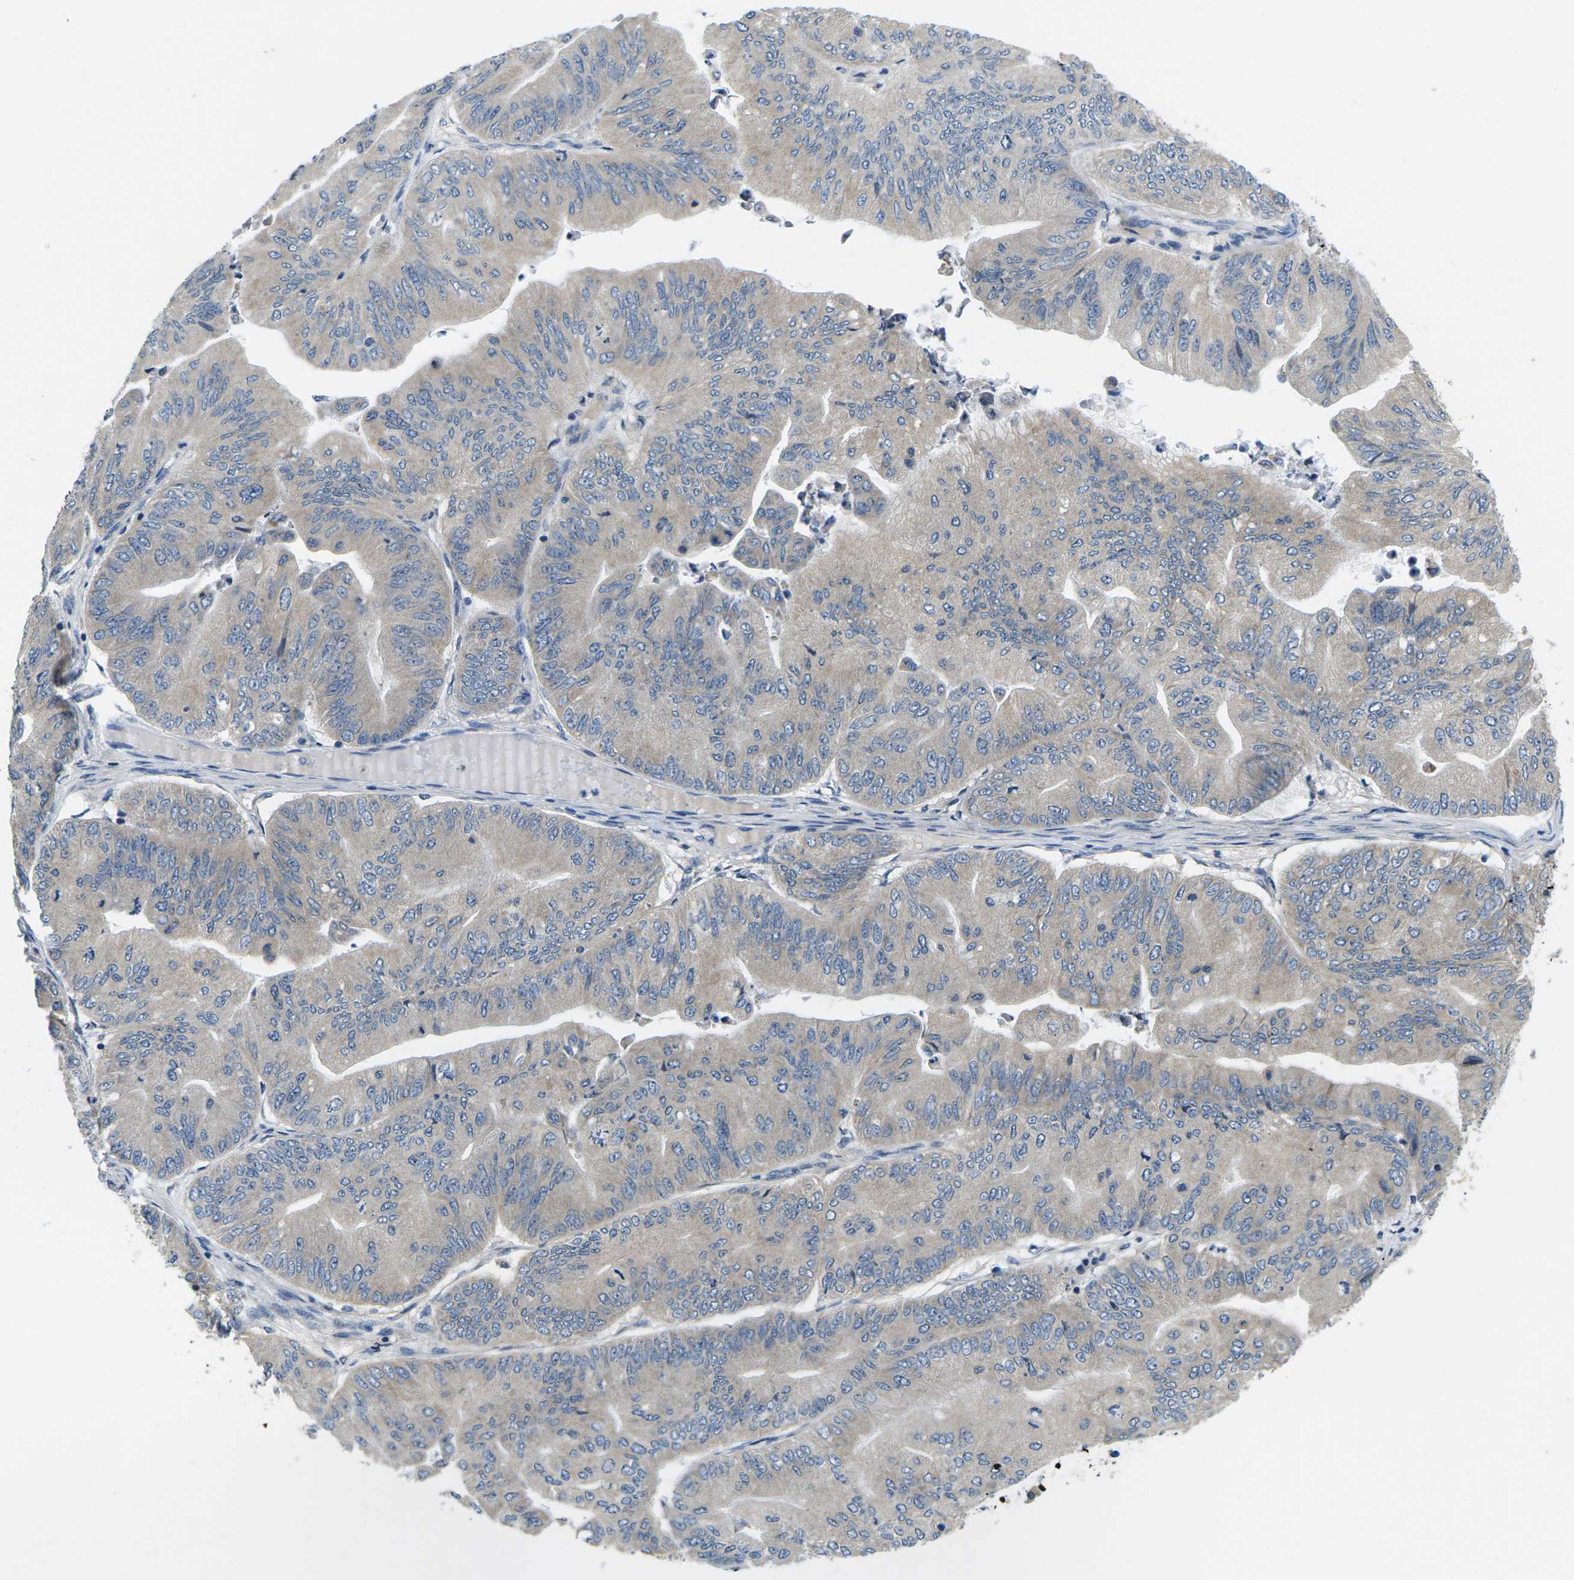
{"staining": {"intensity": "negative", "quantity": "none", "location": "none"}, "tissue": "ovarian cancer", "cell_type": "Tumor cells", "image_type": "cancer", "snomed": [{"axis": "morphology", "description": "Cystadenocarcinoma, mucinous, NOS"}, {"axis": "topography", "description": "Ovary"}], "caption": "This is a image of immunohistochemistry (IHC) staining of ovarian cancer, which shows no staining in tumor cells.", "gene": "ERGIC3", "patient": {"sex": "female", "age": 61}}